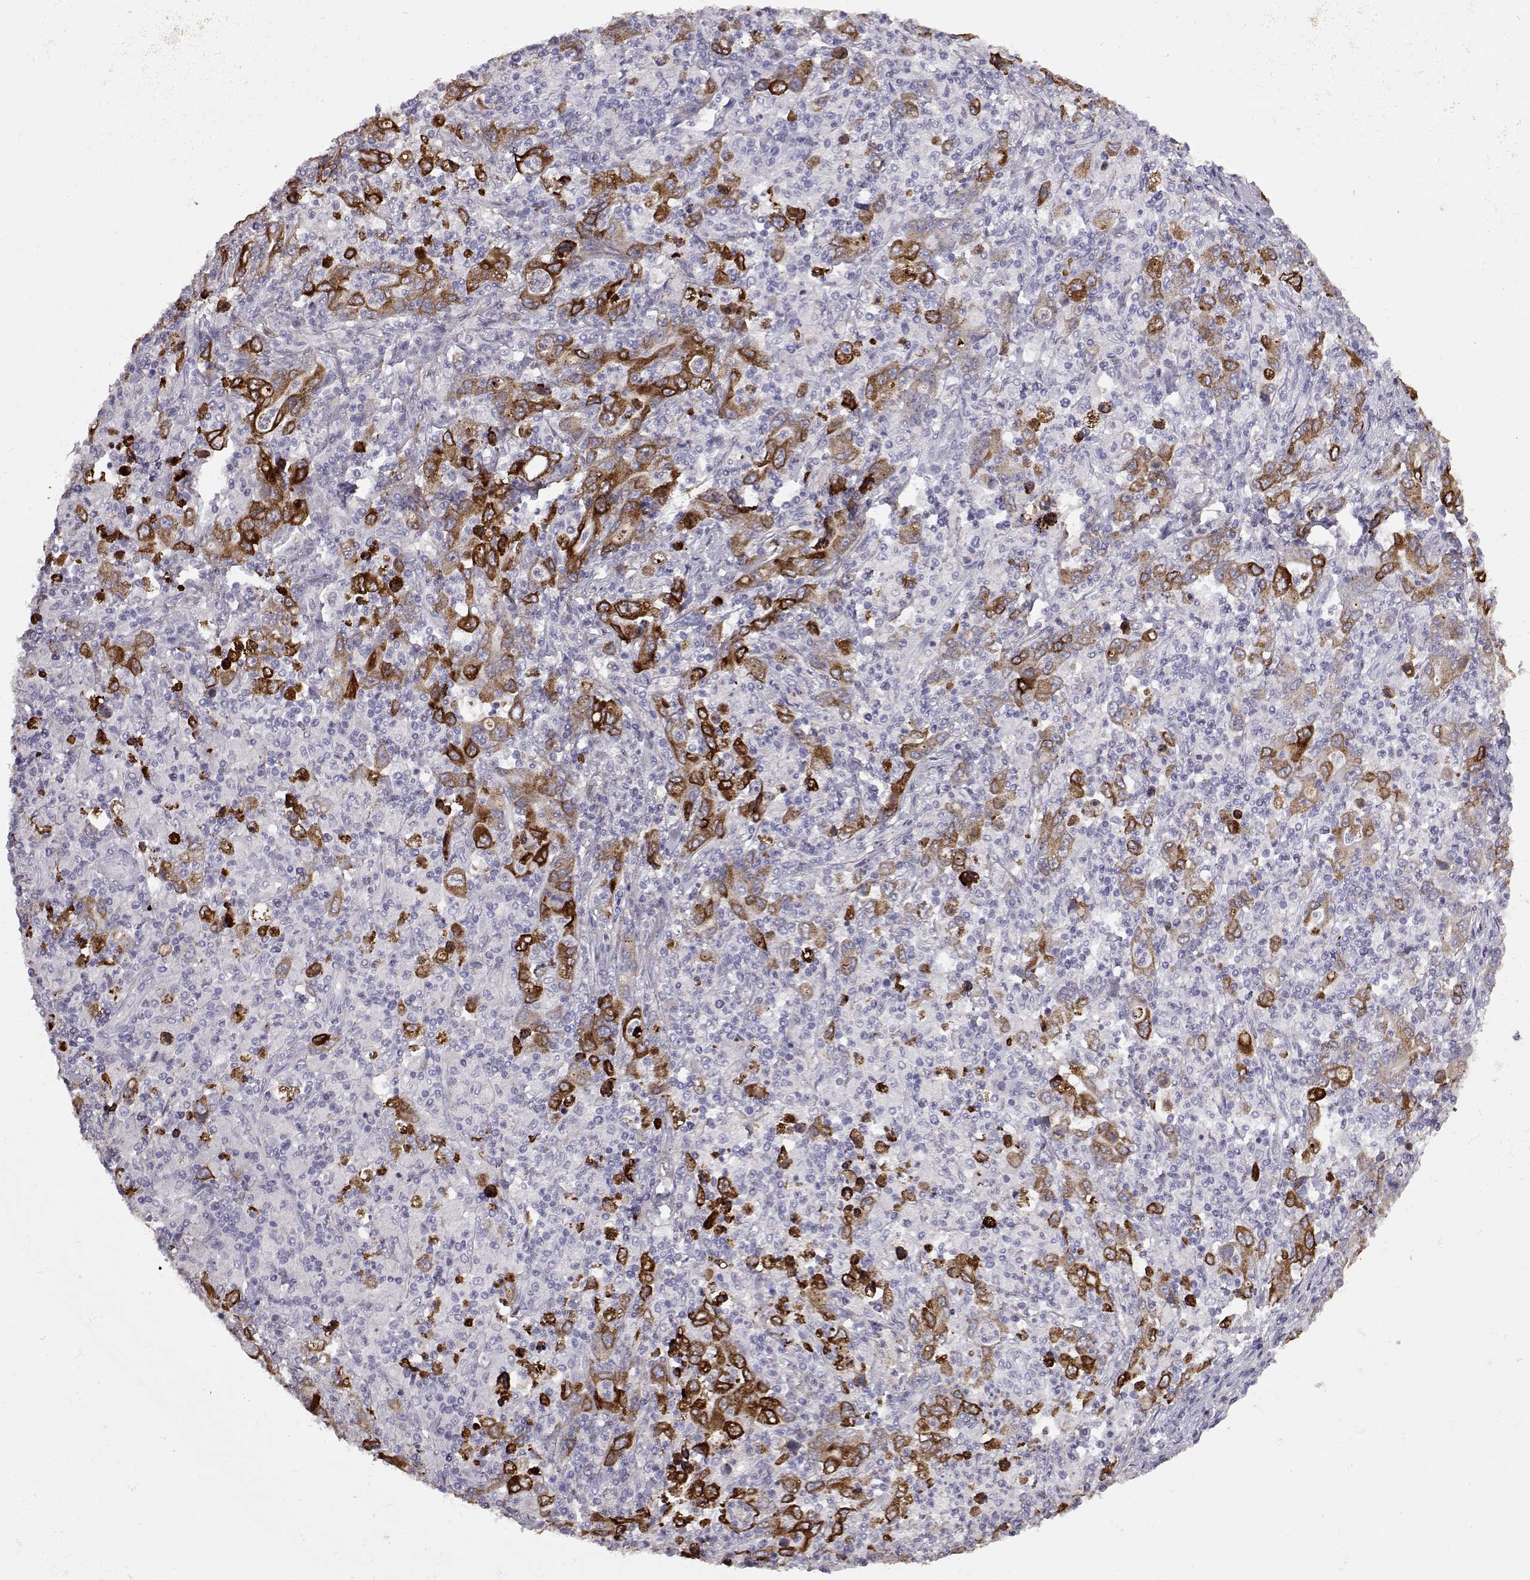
{"staining": {"intensity": "strong", "quantity": "<25%", "location": "cytoplasmic/membranous"}, "tissue": "stomach cancer", "cell_type": "Tumor cells", "image_type": "cancer", "snomed": [{"axis": "morphology", "description": "Adenocarcinoma, NOS"}, {"axis": "topography", "description": "Stomach, upper"}], "caption": "Immunohistochemistry (DAB) staining of stomach cancer shows strong cytoplasmic/membranous protein positivity in about <25% of tumor cells.", "gene": "LAMB3", "patient": {"sex": "male", "age": 69}}